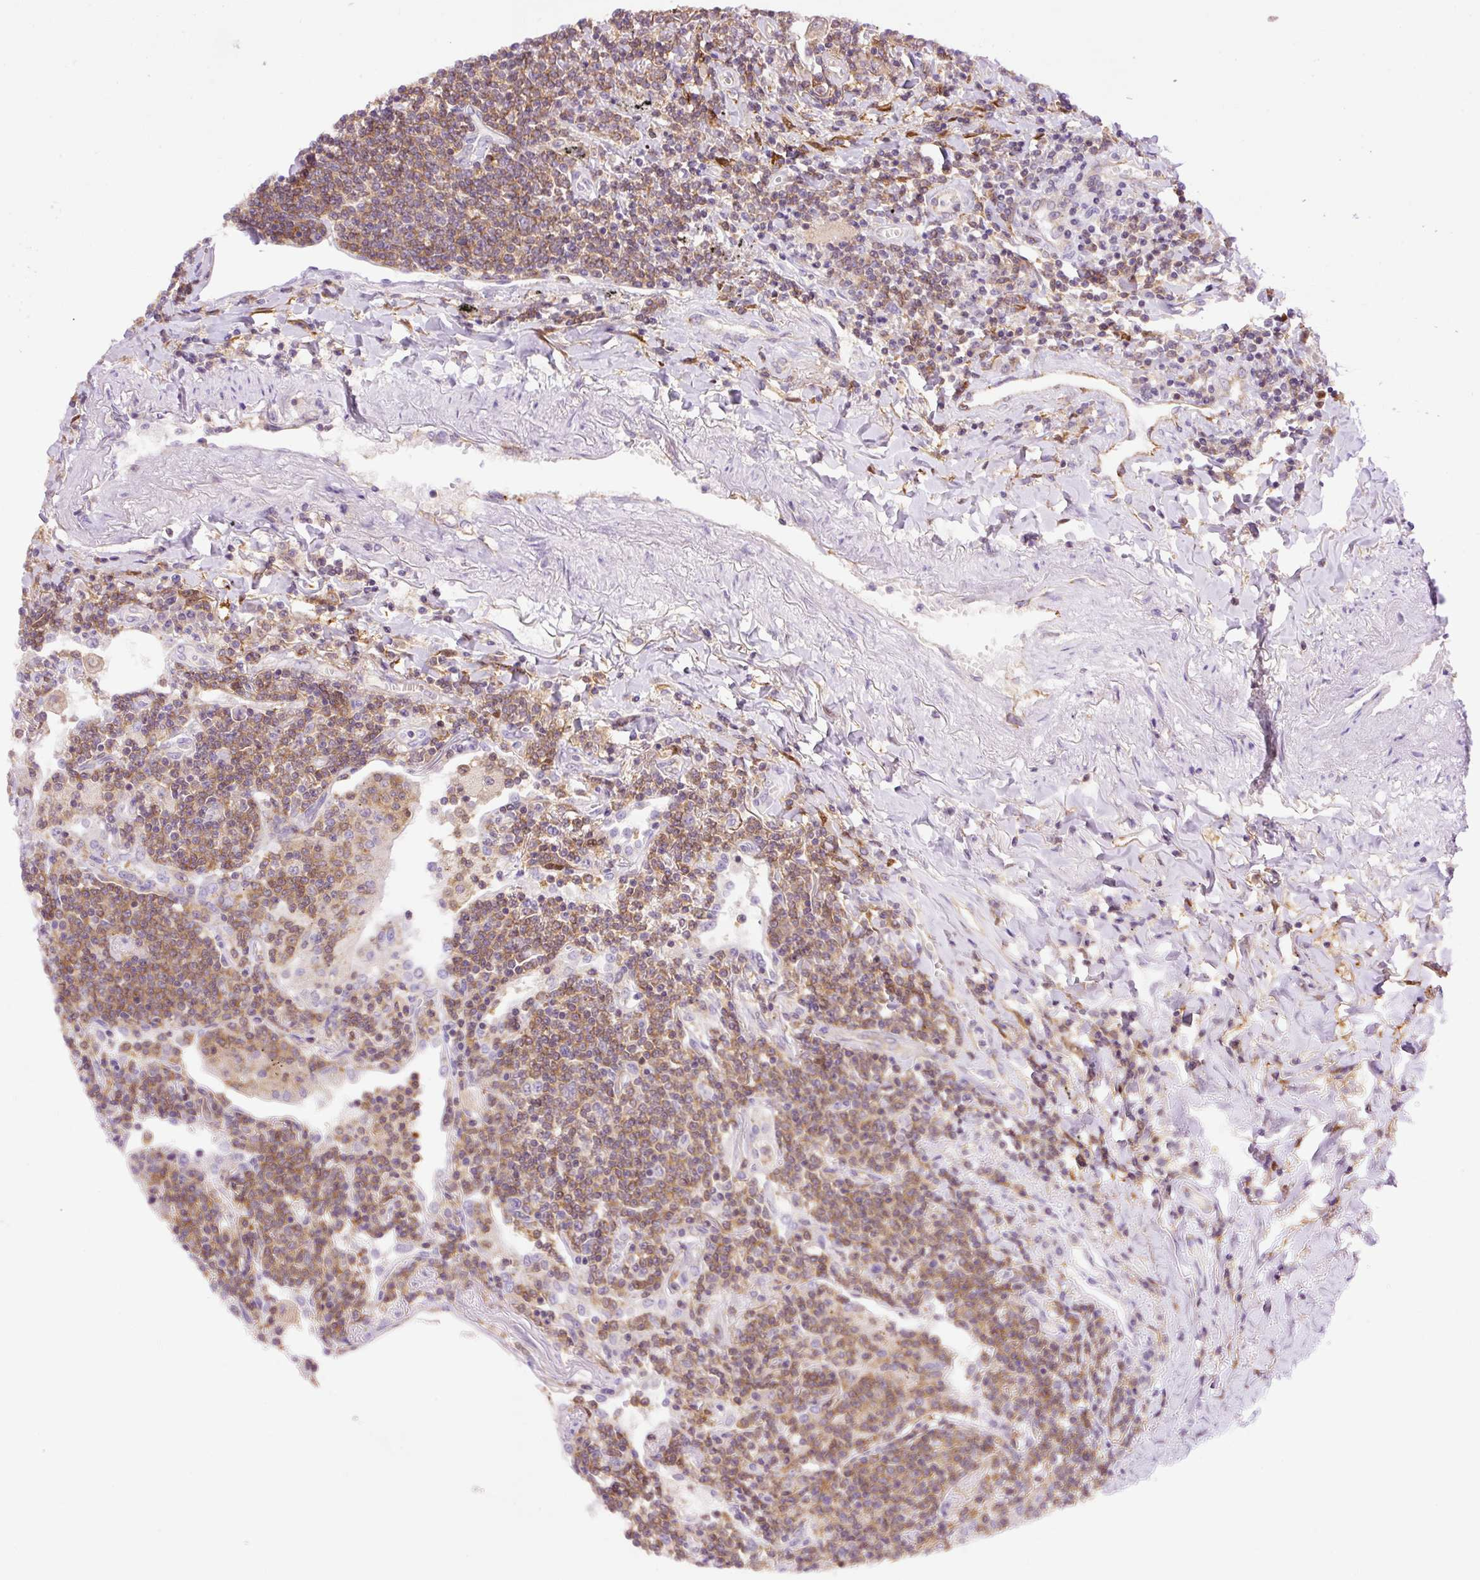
{"staining": {"intensity": "moderate", "quantity": ">75%", "location": "cytoplasmic/membranous"}, "tissue": "lymphoma", "cell_type": "Tumor cells", "image_type": "cancer", "snomed": [{"axis": "morphology", "description": "Malignant lymphoma, non-Hodgkin's type, Low grade"}, {"axis": "topography", "description": "Lung"}], "caption": "Lymphoma stained with immunohistochemistry shows moderate cytoplasmic/membranous positivity in about >75% of tumor cells. The protein of interest is stained brown, and the nuclei are stained in blue (DAB (3,3'-diaminobenzidine) IHC with brightfield microscopy, high magnification).", "gene": "CD83", "patient": {"sex": "female", "age": 71}}